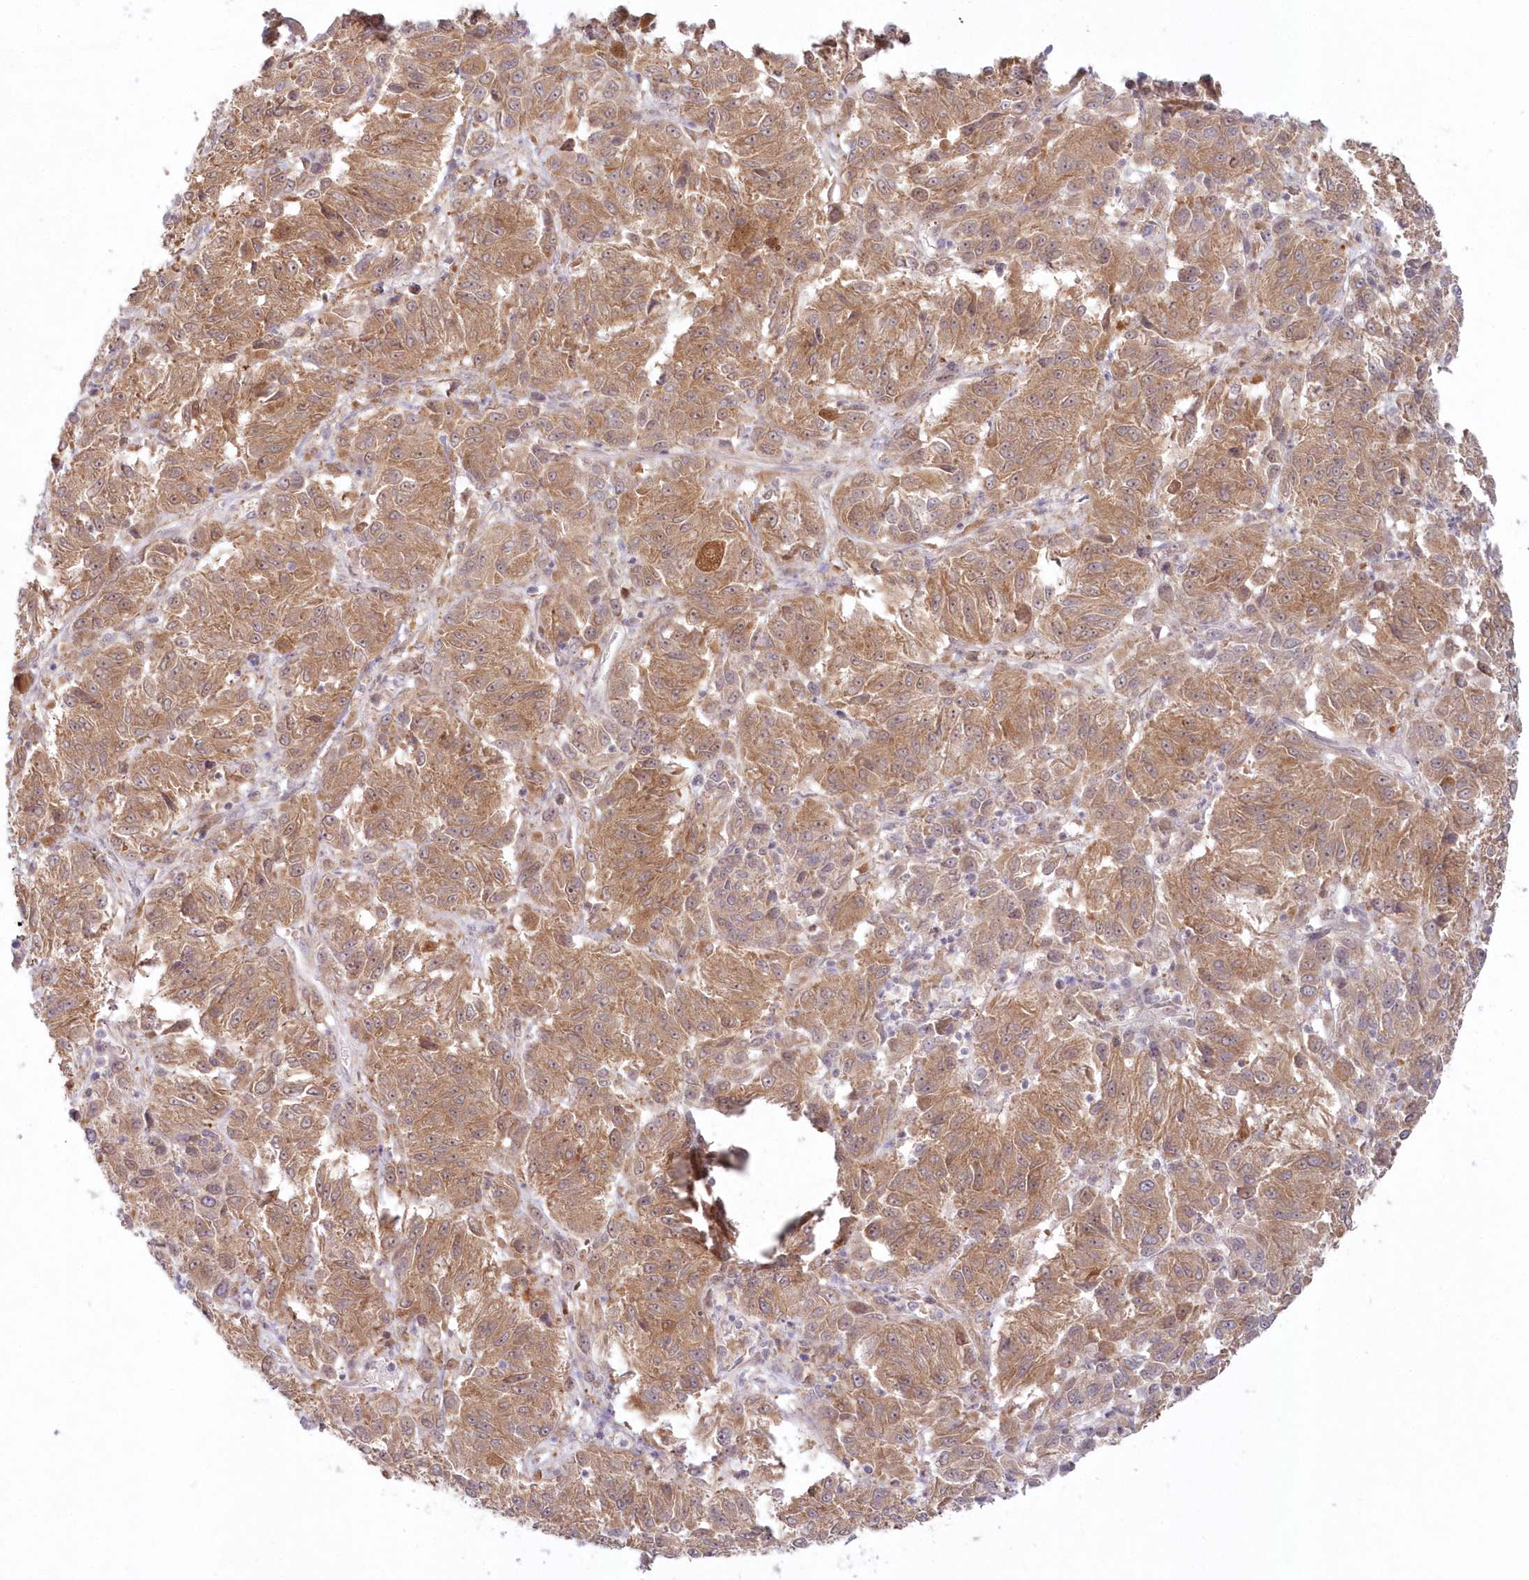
{"staining": {"intensity": "moderate", "quantity": ">75%", "location": "cytoplasmic/membranous"}, "tissue": "melanoma", "cell_type": "Tumor cells", "image_type": "cancer", "snomed": [{"axis": "morphology", "description": "Malignant melanoma, Metastatic site"}, {"axis": "topography", "description": "Lung"}], "caption": "Melanoma was stained to show a protein in brown. There is medium levels of moderate cytoplasmic/membranous staining in approximately >75% of tumor cells. (Stains: DAB in brown, nuclei in blue, Microscopy: brightfield microscopy at high magnification).", "gene": "GBE1", "patient": {"sex": "male", "age": 64}}